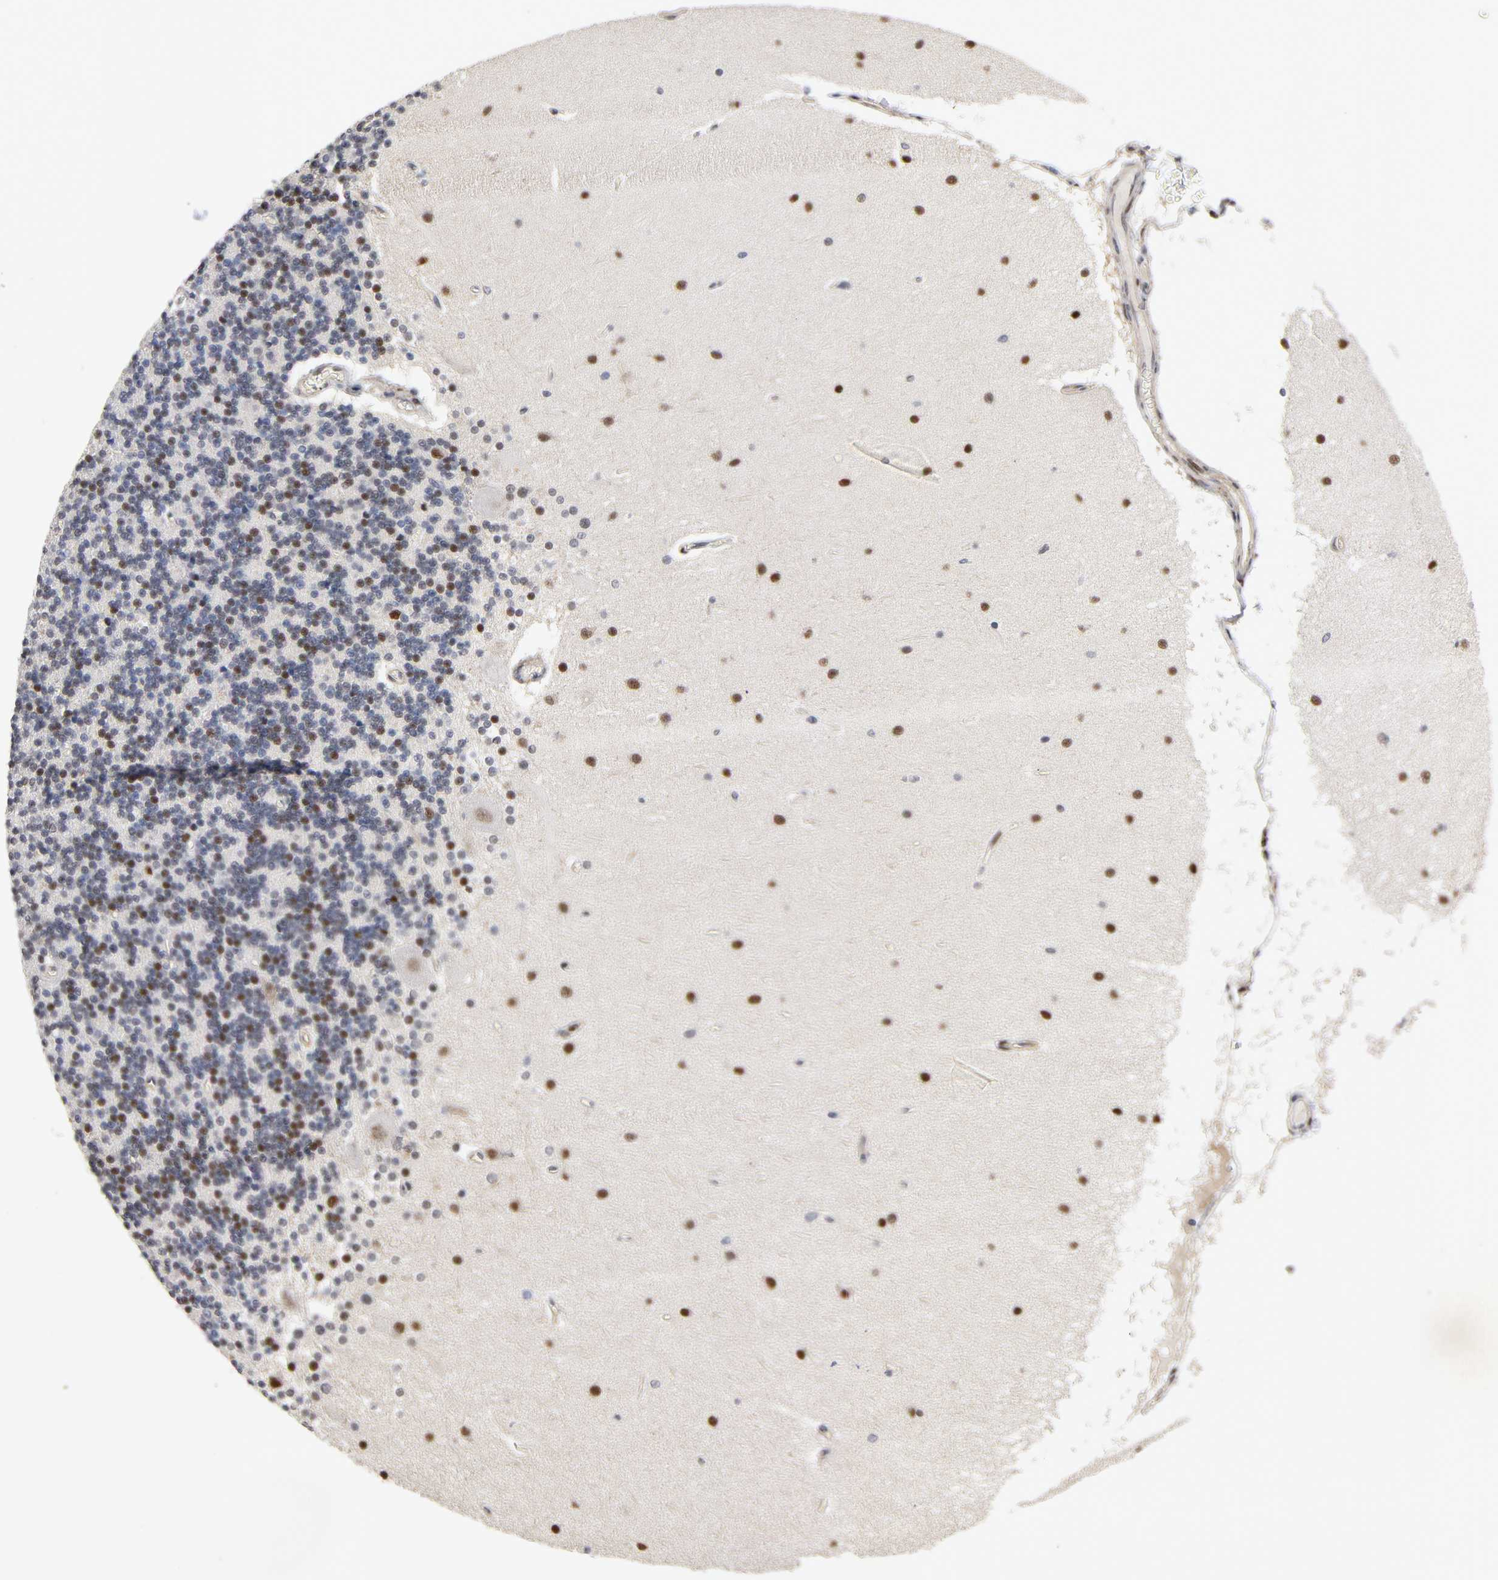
{"staining": {"intensity": "strong", "quantity": "25%-75%", "location": "nuclear"}, "tissue": "cerebellum", "cell_type": "Cells in granular layer", "image_type": "normal", "snomed": [{"axis": "morphology", "description": "Normal tissue, NOS"}, {"axis": "topography", "description": "Cerebellum"}], "caption": "Immunohistochemical staining of unremarkable human cerebellum demonstrates high levels of strong nuclear expression in about 25%-75% of cells in granular layer. The staining is performed using DAB (3,3'-diaminobenzidine) brown chromogen to label protein expression. The nuclei are counter-stained blue using hematoxylin.", "gene": "STK38", "patient": {"sex": "female", "age": 54}}